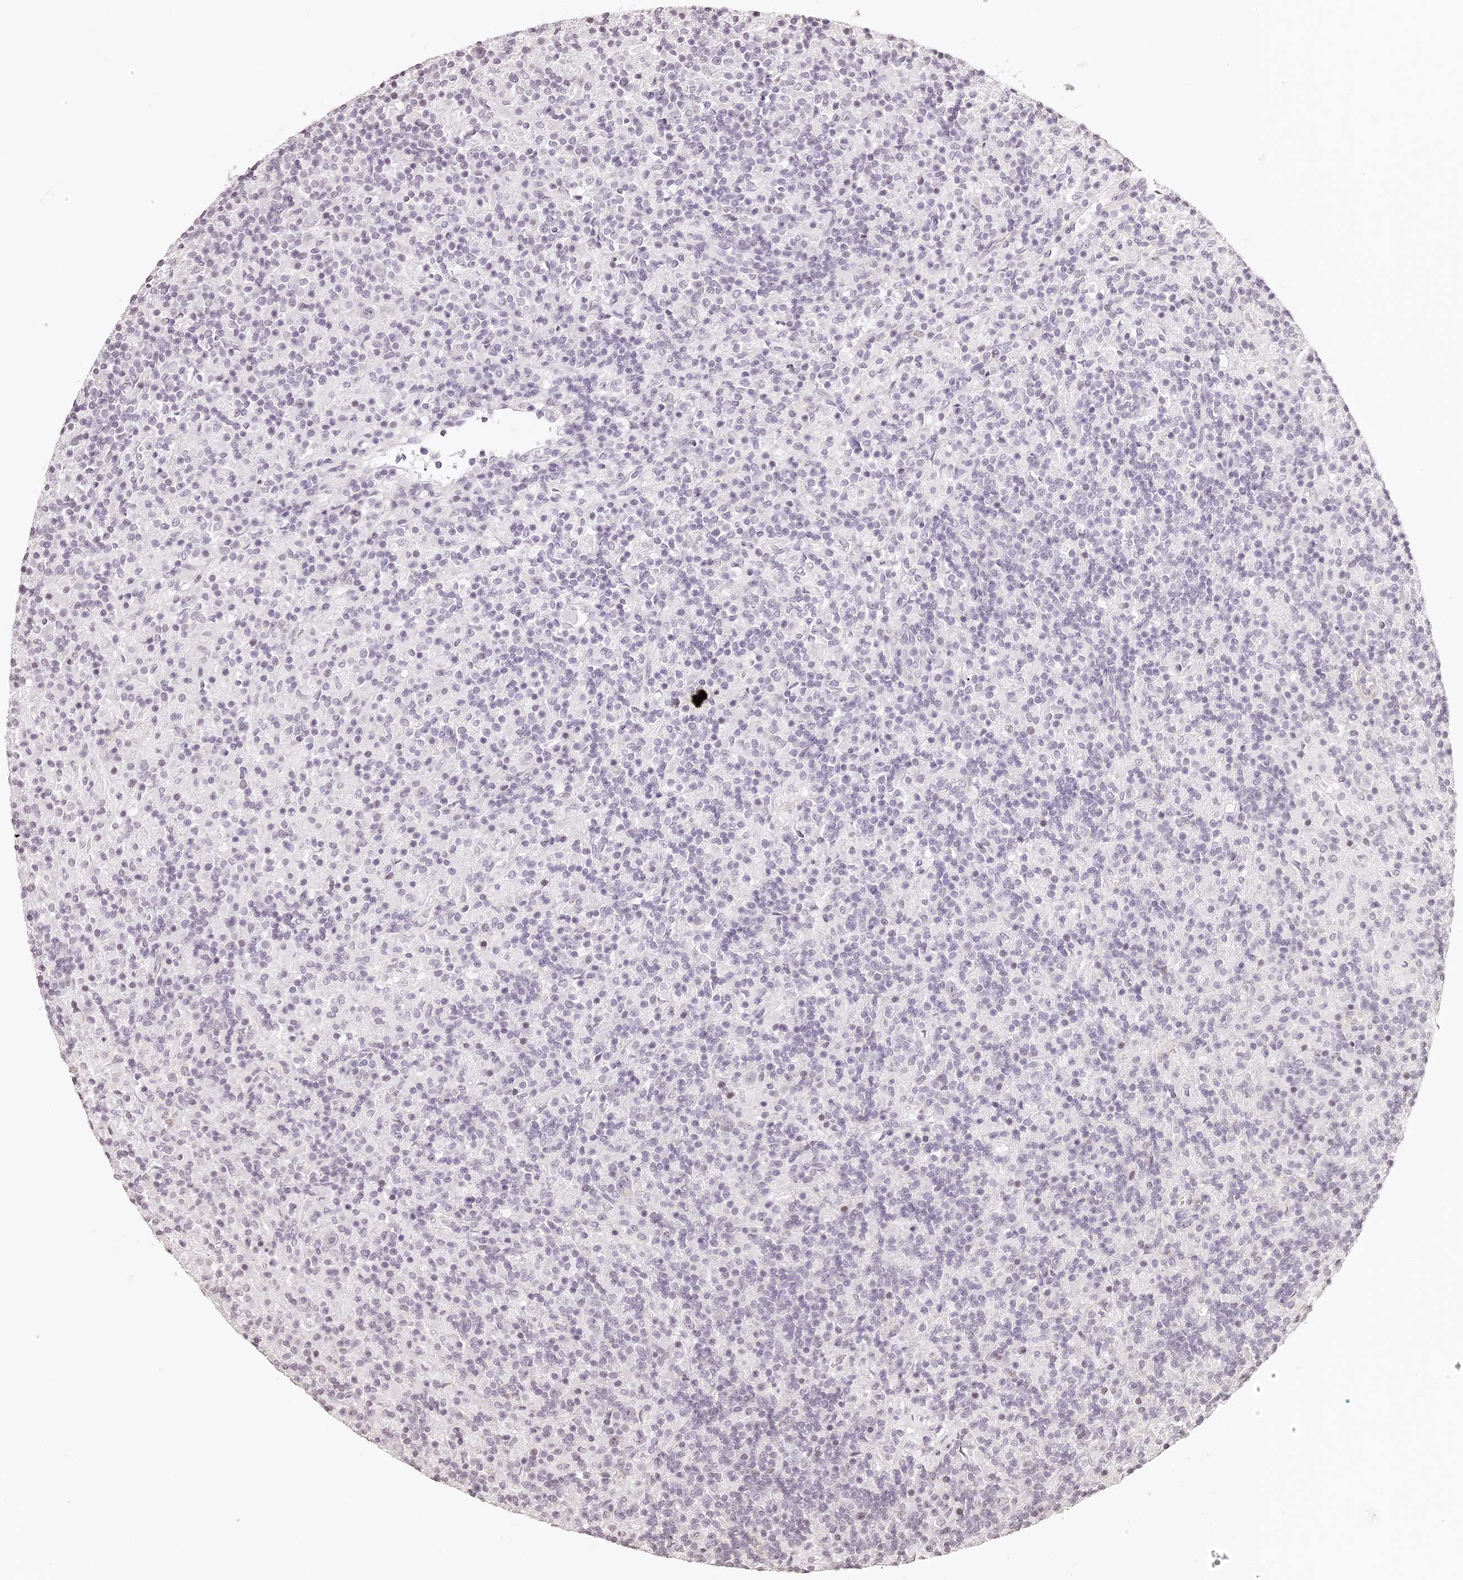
{"staining": {"intensity": "negative", "quantity": "none", "location": "none"}, "tissue": "lymphoma", "cell_type": "Tumor cells", "image_type": "cancer", "snomed": [{"axis": "morphology", "description": "Hodgkin's disease, NOS"}, {"axis": "topography", "description": "Lymph node"}], "caption": "Hodgkin's disease was stained to show a protein in brown. There is no significant expression in tumor cells. (Stains: DAB IHC with hematoxylin counter stain, Microscopy: brightfield microscopy at high magnification).", "gene": "ELAPOR1", "patient": {"sex": "male", "age": 70}}